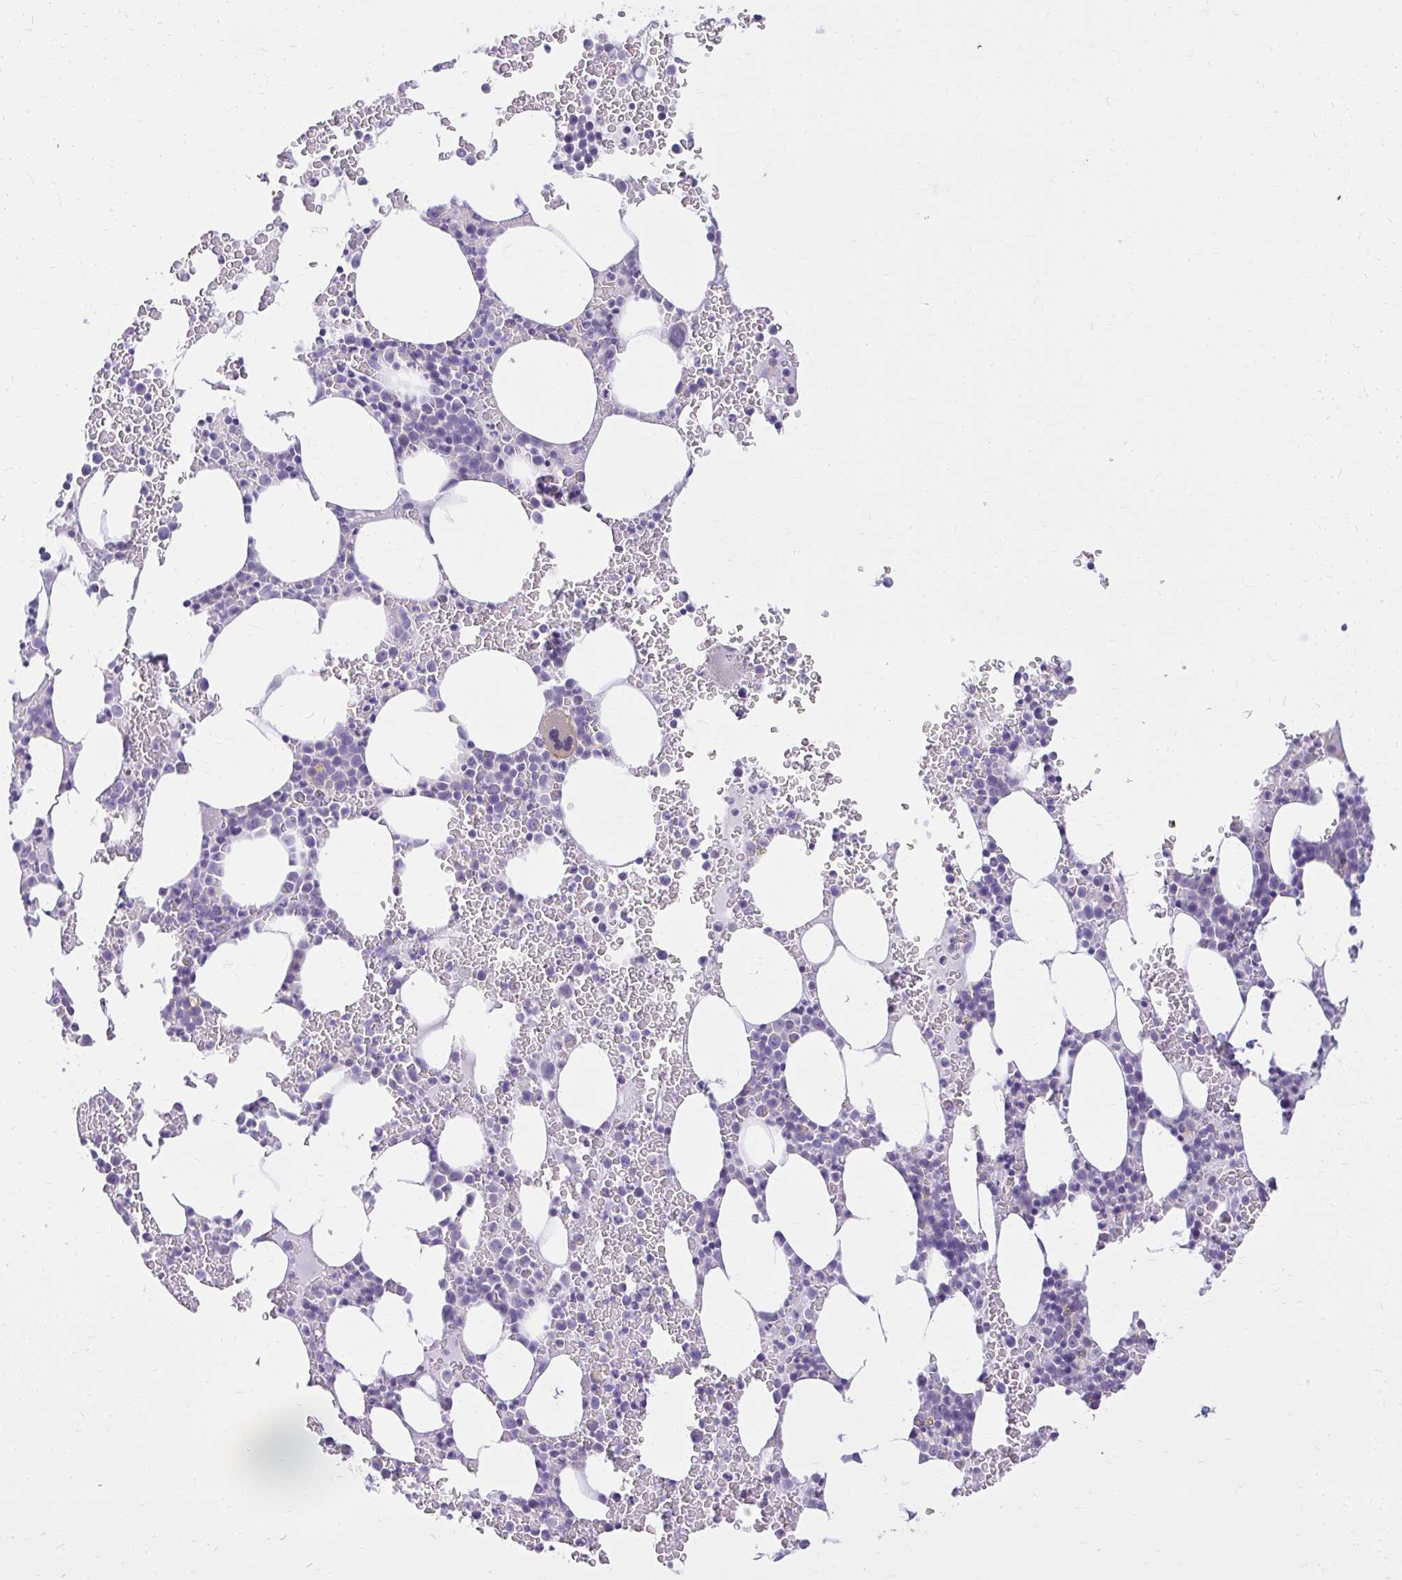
{"staining": {"intensity": "negative", "quantity": "none", "location": "none"}, "tissue": "bone marrow", "cell_type": "Hematopoietic cells", "image_type": "normal", "snomed": [{"axis": "morphology", "description": "Normal tissue, NOS"}, {"axis": "topography", "description": "Bone marrow"}], "caption": "The immunohistochemistry histopathology image has no significant positivity in hematopoietic cells of bone marrow. The staining is performed using DAB (3,3'-diaminobenzidine) brown chromogen with nuclei counter-stained in using hematoxylin.", "gene": "PRAP1", "patient": {"sex": "female", "age": 62}}